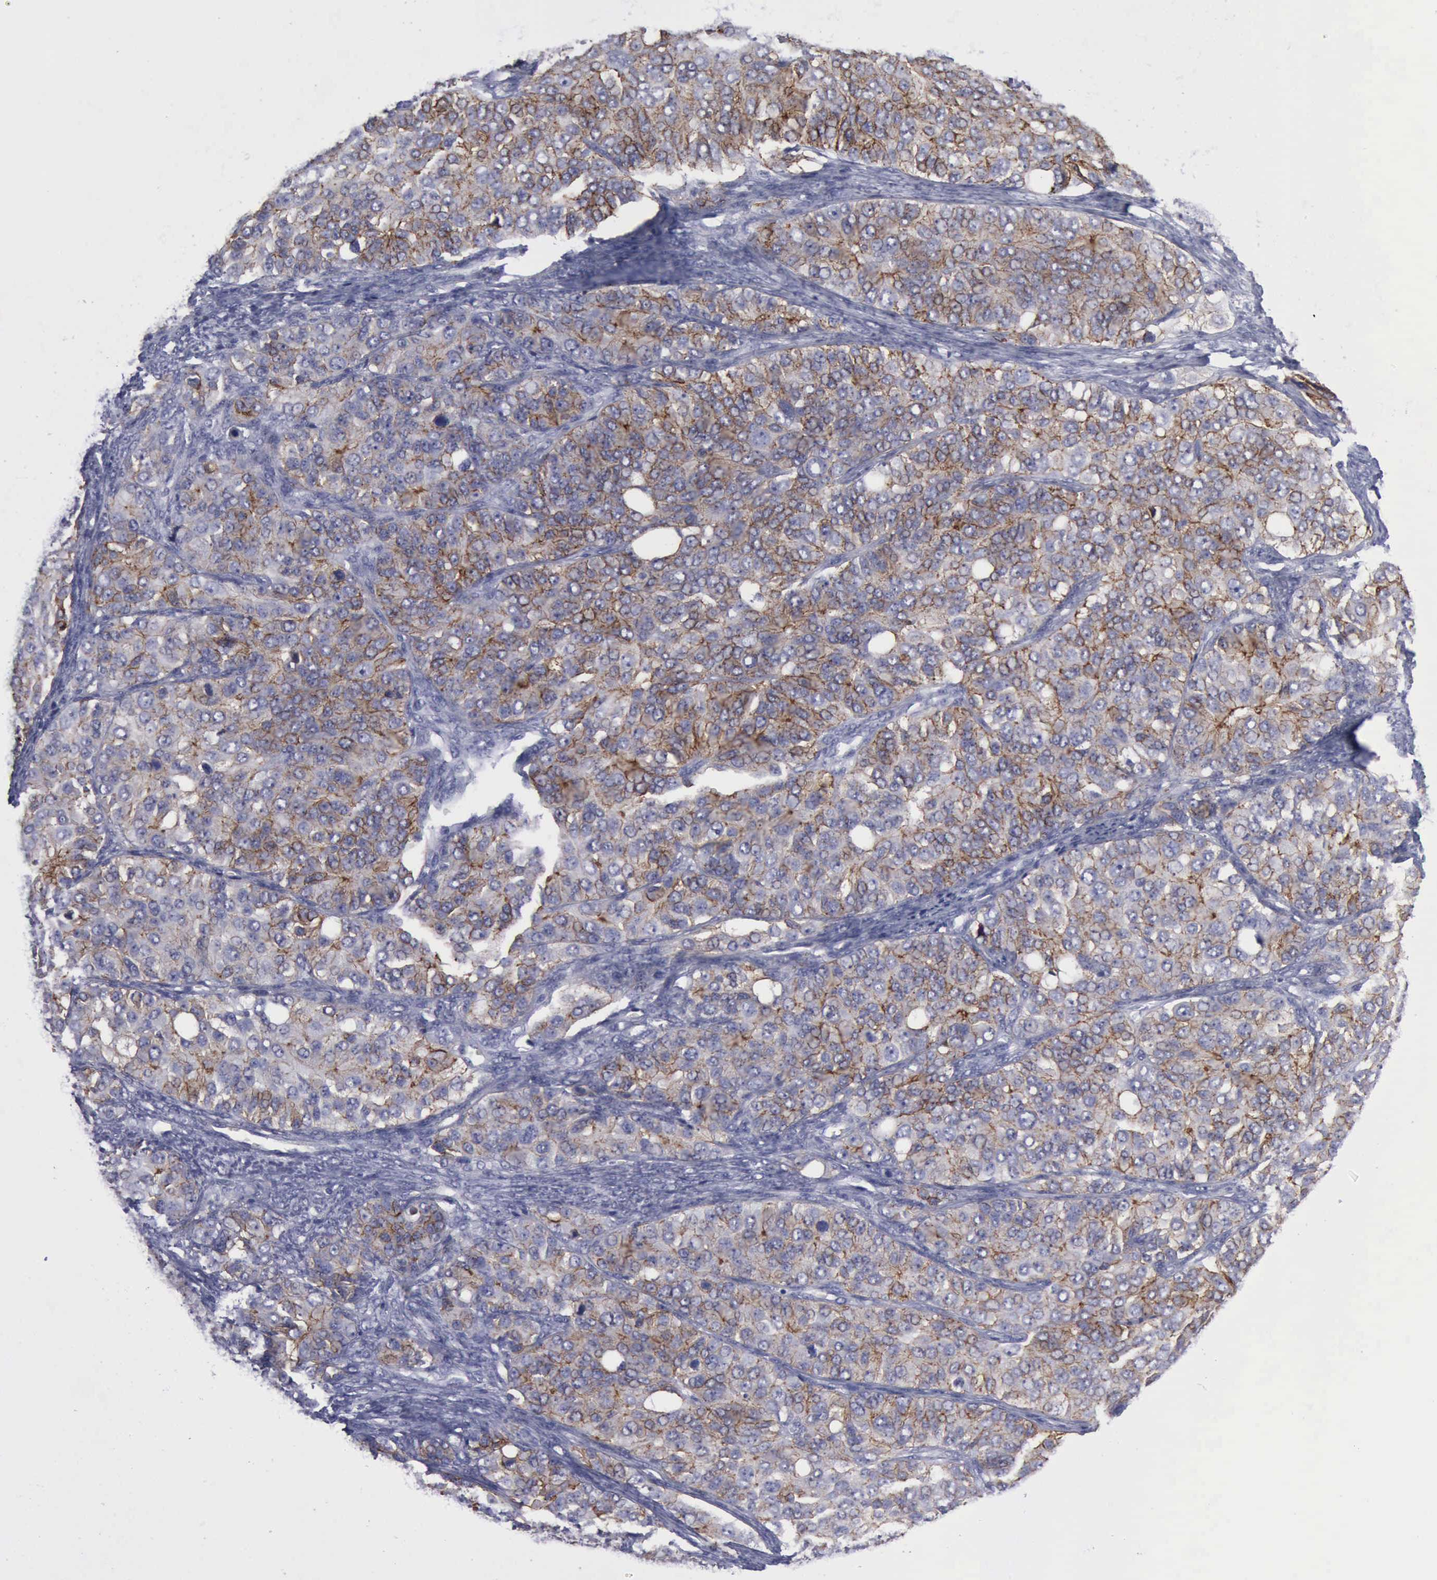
{"staining": {"intensity": "strong", "quantity": ">75%", "location": "cytoplasmic/membranous"}, "tissue": "ovarian cancer", "cell_type": "Tumor cells", "image_type": "cancer", "snomed": [{"axis": "morphology", "description": "Carcinoma, endometroid"}, {"axis": "topography", "description": "Ovary"}], "caption": "Protein staining exhibits strong cytoplasmic/membranous expression in approximately >75% of tumor cells in ovarian cancer.", "gene": "CDH2", "patient": {"sex": "female", "age": 51}}